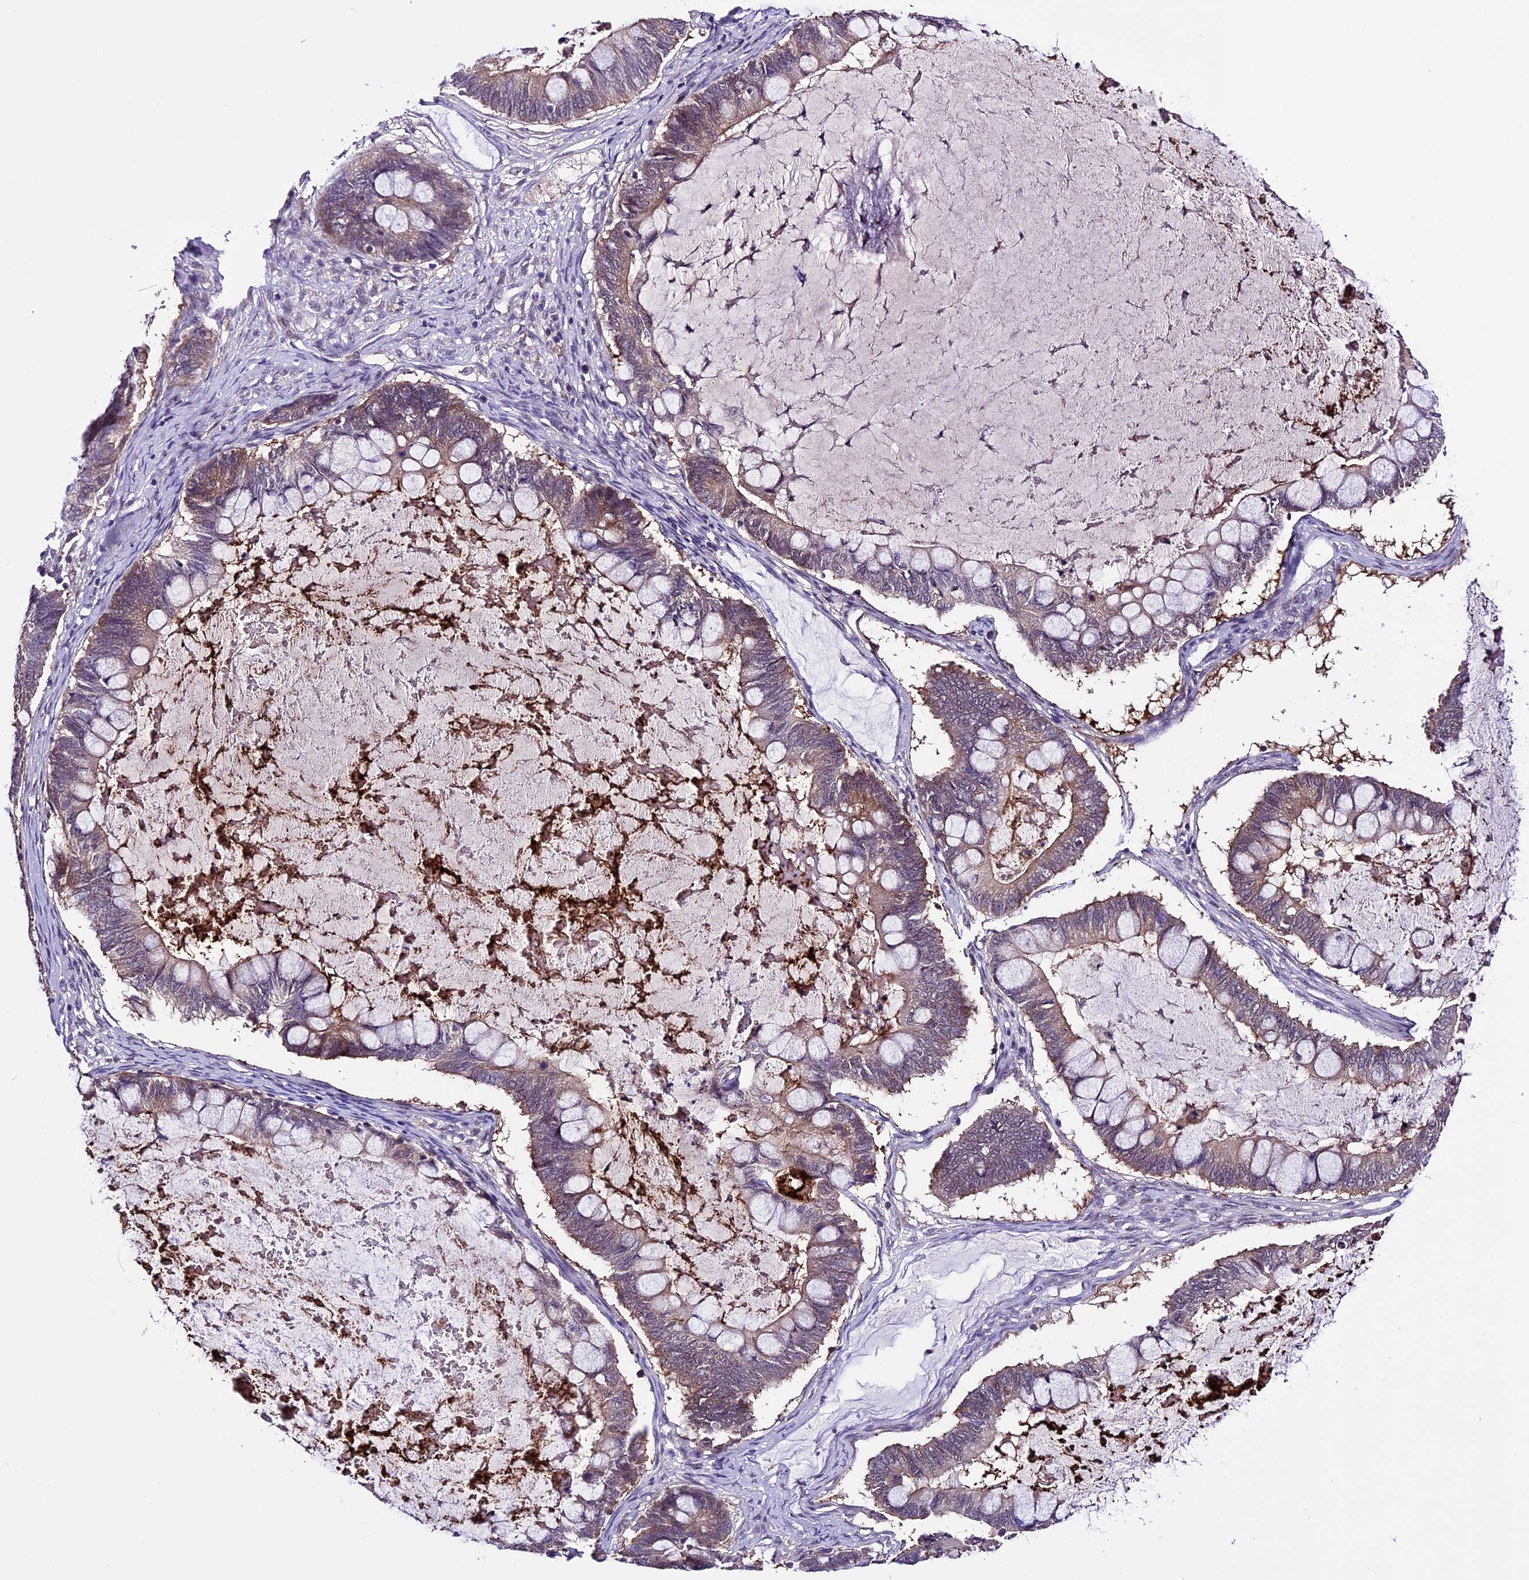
{"staining": {"intensity": "weak", "quantity": "25%-75%", "location": "cytoplasmic/membranous"}, "tissue": "ovarian cancer", "cell_type": "Tumor cells", "image_type": "cancer", "snomed": [{"axis": "morphology", "description": "Cystadenocarcinoma, mucinous, NOS"}, {"axis": "topography", "description": "Ovary"}], "caption": "Brown immunohistochemical staining in human mucinous cystadenocarcinoma (ovarian) shows weak cytoplasmic/membranous expression in approximately 25%-75% of tumor cells.", "gene": "XKR7", "patient": {"sex": "female", "age": 61}}